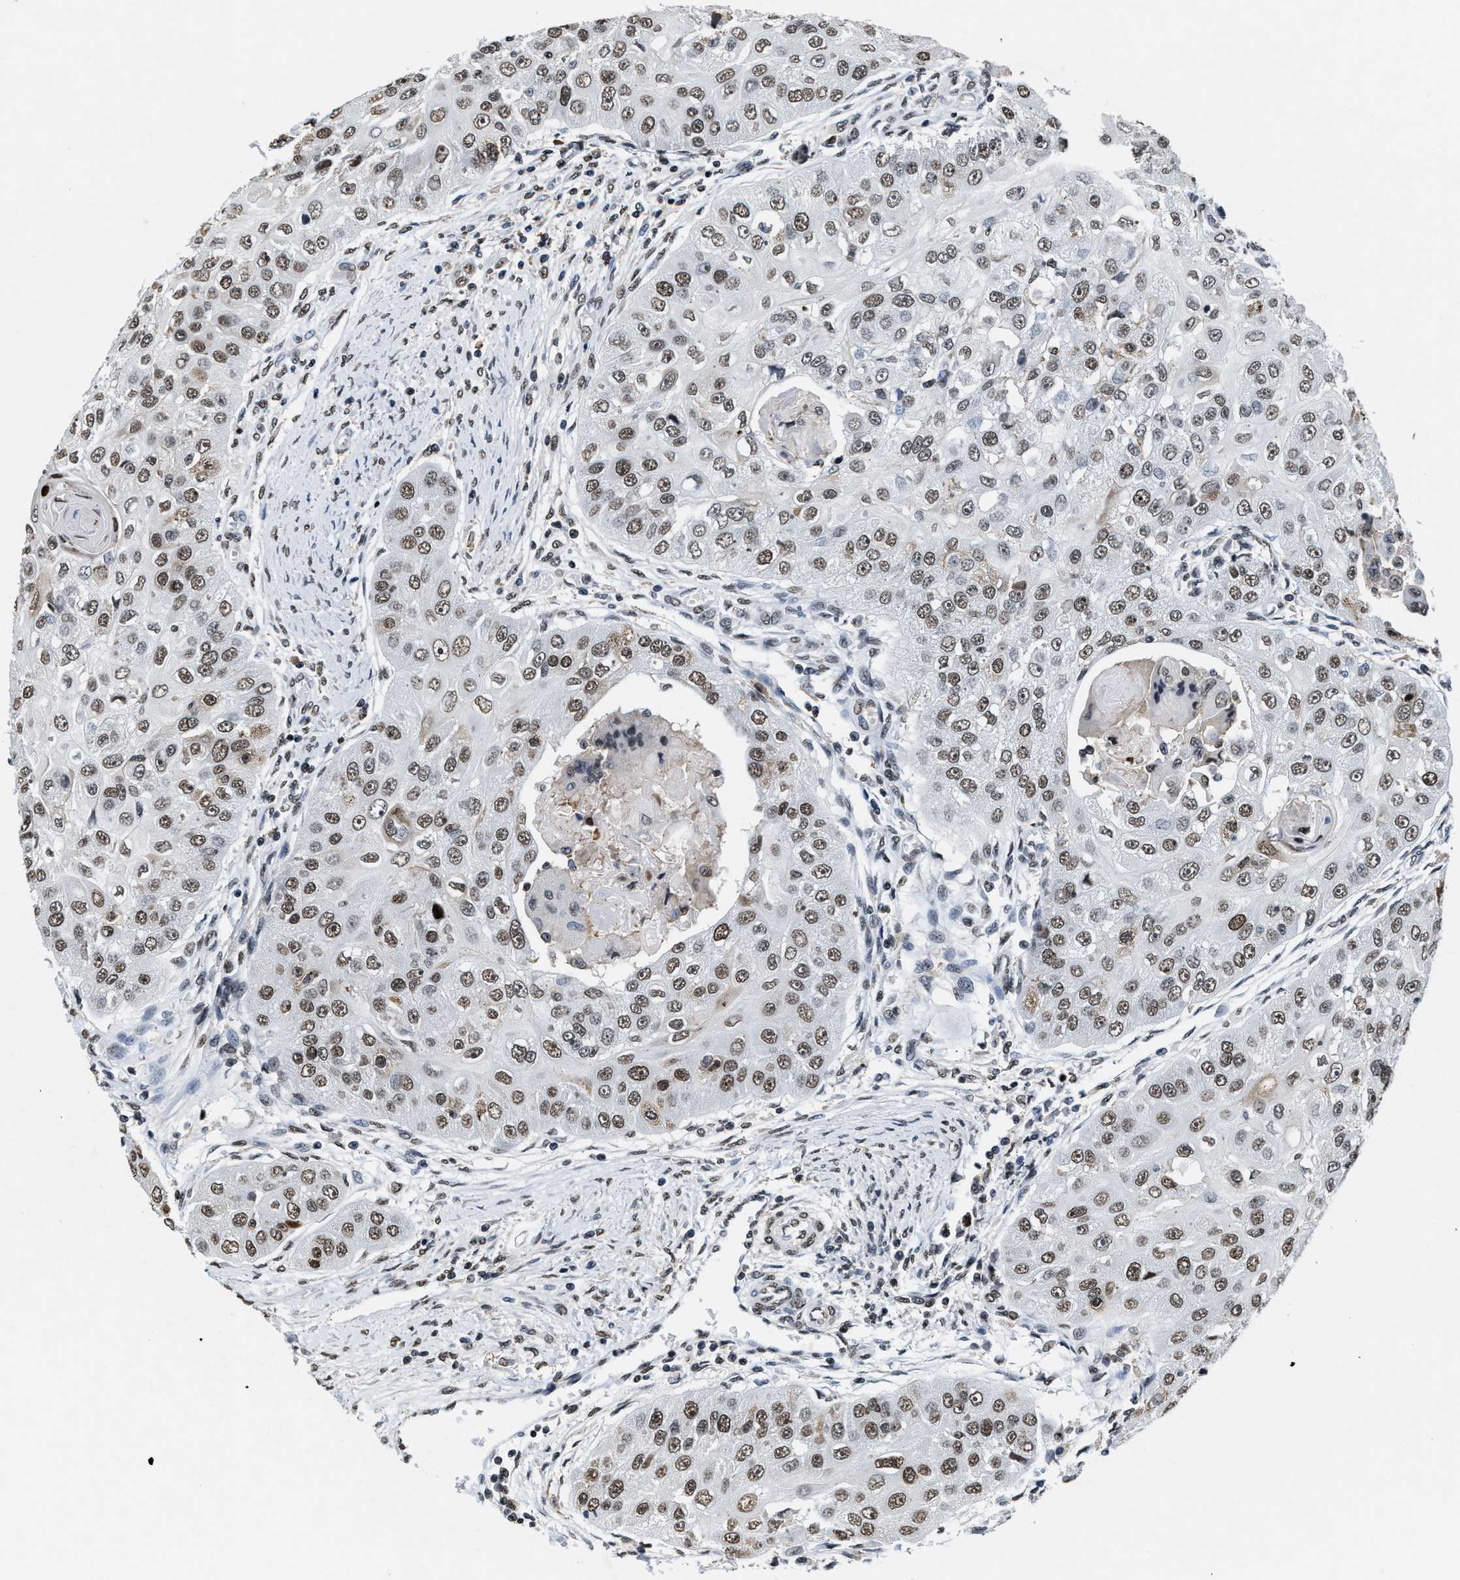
{"staining": {"intensity": "moderate", "quantity": ">75%", "location": "nuclear"}, "tissue": "head and neck cancer", "cell_type": "Tumor cells", "image_type": "cancer", "snomed": [{"axis": "morphology", "description": "Normal tissue, NOS"}, {"axis": "morphology", "description": "Squamous cell carcinoma, NOS"}, {"axis": "topography", "description": "Skeletal muscle"}, {"axis": "topography", "description": "Head-Neck"}], "caption": "Moderate nuclear protein staining is appreciated in about >75% of tumor cells in head and neck squamous cell carcinoma. The staining was performed using DAB to visualize the protein expression in brown, while the nuclei were stained in blue with hematoxylin (Magnification: 20x).", "gene": "SUPT16H", "patient": {"sex": "male", "age": 51}}